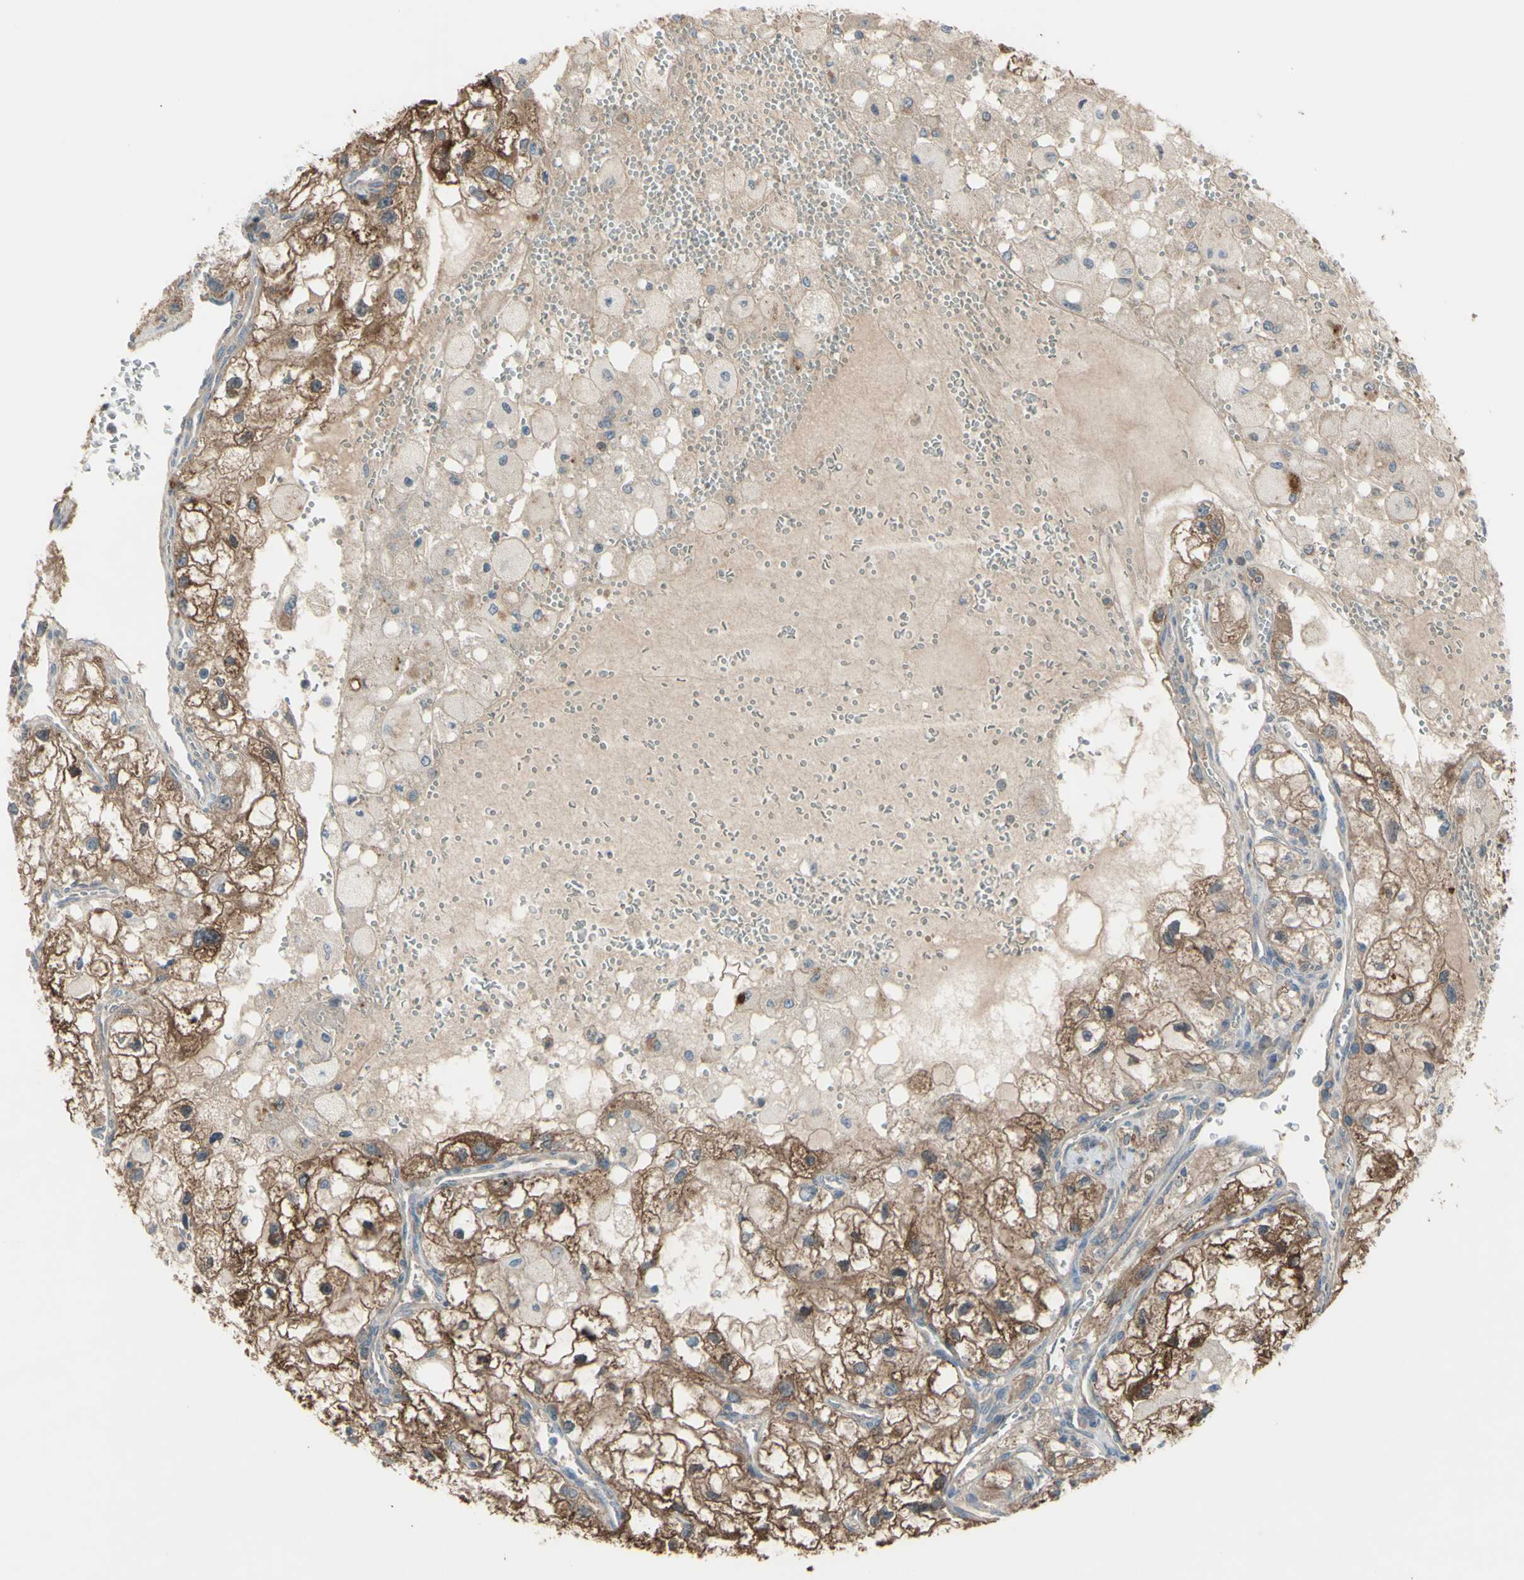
{"staining": {"intensity": "moderate", "quantity": ">75%", "location": "cytoplasmic/membranous"}, "tissue": "renal cancer", "cell_type": "Tumor cells", "image_type": "cancer", "snomed": [{"axis": "morphology", "description": "Adenocarcinoma, NOS"}, {"axis": "topography", "description": "Kidney"}], "caption": "Tumor cells exhibit moderate cytoplasmic/membranous expression in approximately >75% of cells in adenocarcinoma (renal). The protein of interest is shown in brown color, while the nuclei are stained blue.", "gene": "AFP", "patient": {"sex": "female", "age": 70}}